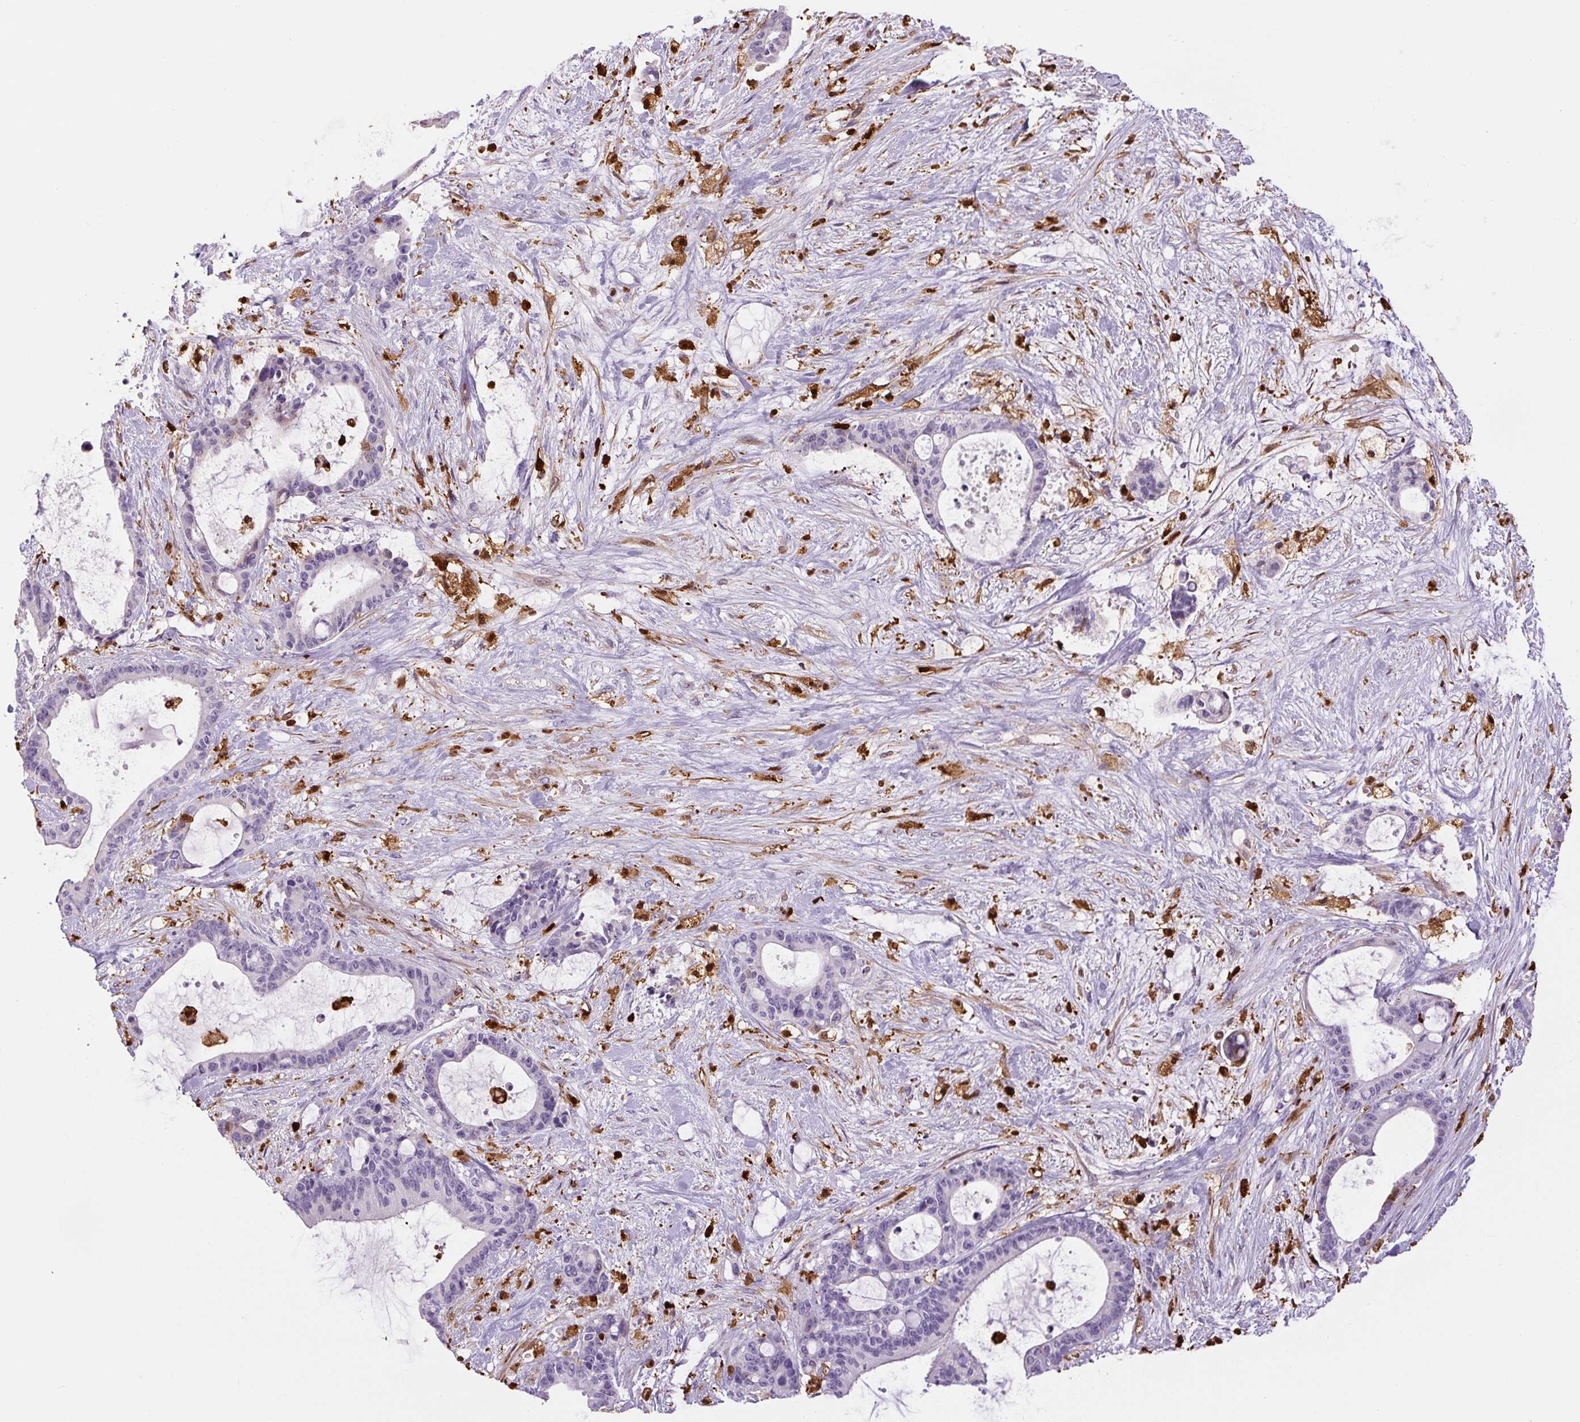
{"staining": {"intensity": "negative", "quantity": "none", "location": "none"}, "tissue": "liver cancer", "cell_type": "Tumor cells", "image_type": "cancer", "snomed": [{"axis": "morphology", "description": "Normal tissue, NOS"}, {"axis": "morphology", "description": "Cholangiocarcinoma"}, {"axis": "topography", "description": "Liver"}, {"axis": "topography", "description": "Peripheral nerve tissue"}], "caption": "Protein analysis of liver cholangiocarcinoma demonstrates no significant positivity in tumor cells.", "gene": "S100A4", "patient": {"sex": "female", "age": 73}}